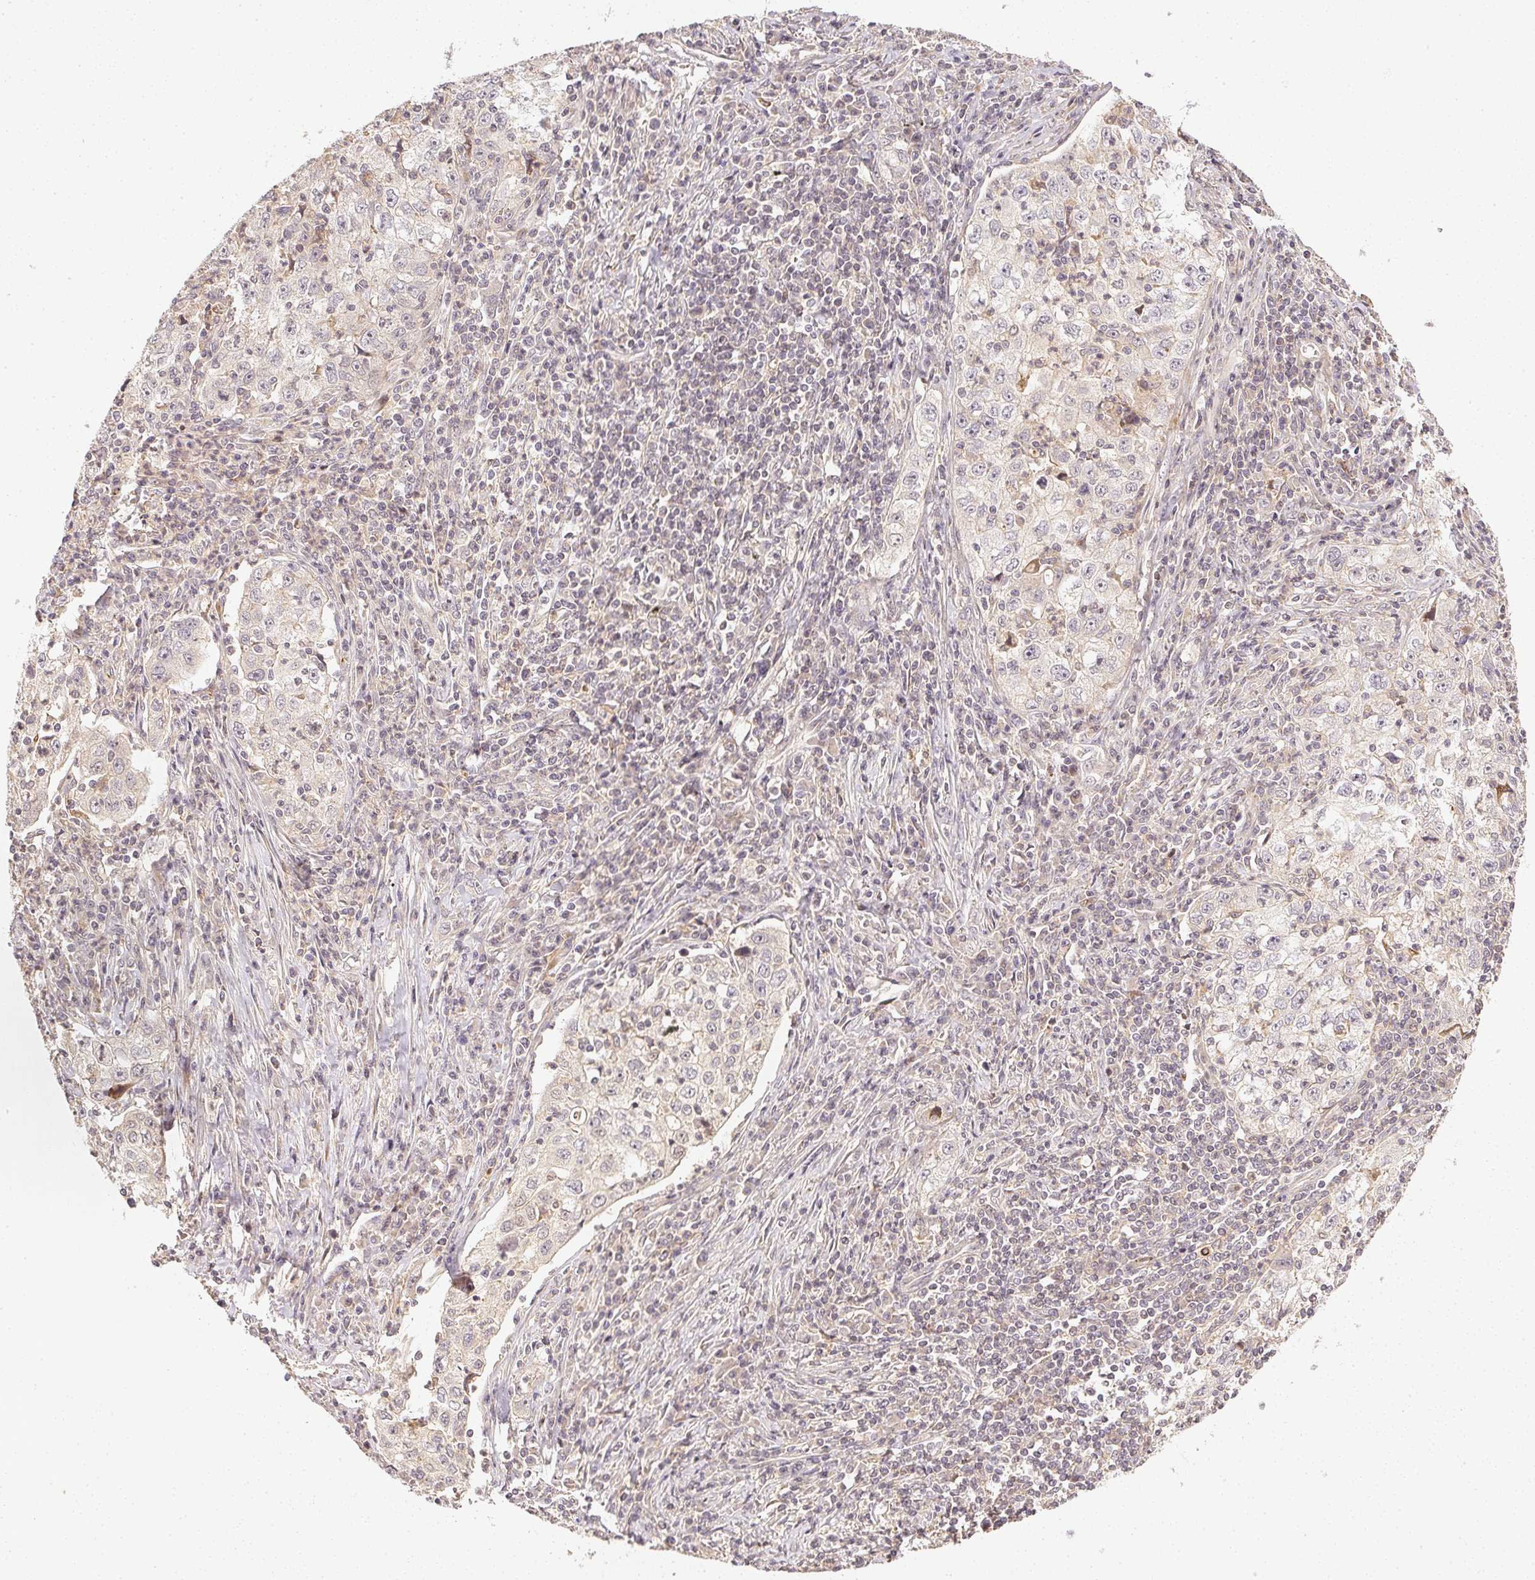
{"staining": {"intensity": "negative", "quantity": "none", "location": "none"}, "tissue": "lung cancer", "cell_type": "Tumor cells", "image_type": "cancer", "snomed": [{"axis": "morphology", "description": "Squamous cell carcinoma, NOS"}, {"axis": "topography", "description": "Lung"}], "caption": "Histopathology image shows no significant protein positivity in tumor cells of lung squamous cell carcinoma.", "gene": "SERPINE1", "patient": {"sex": "male", "age": 71}}